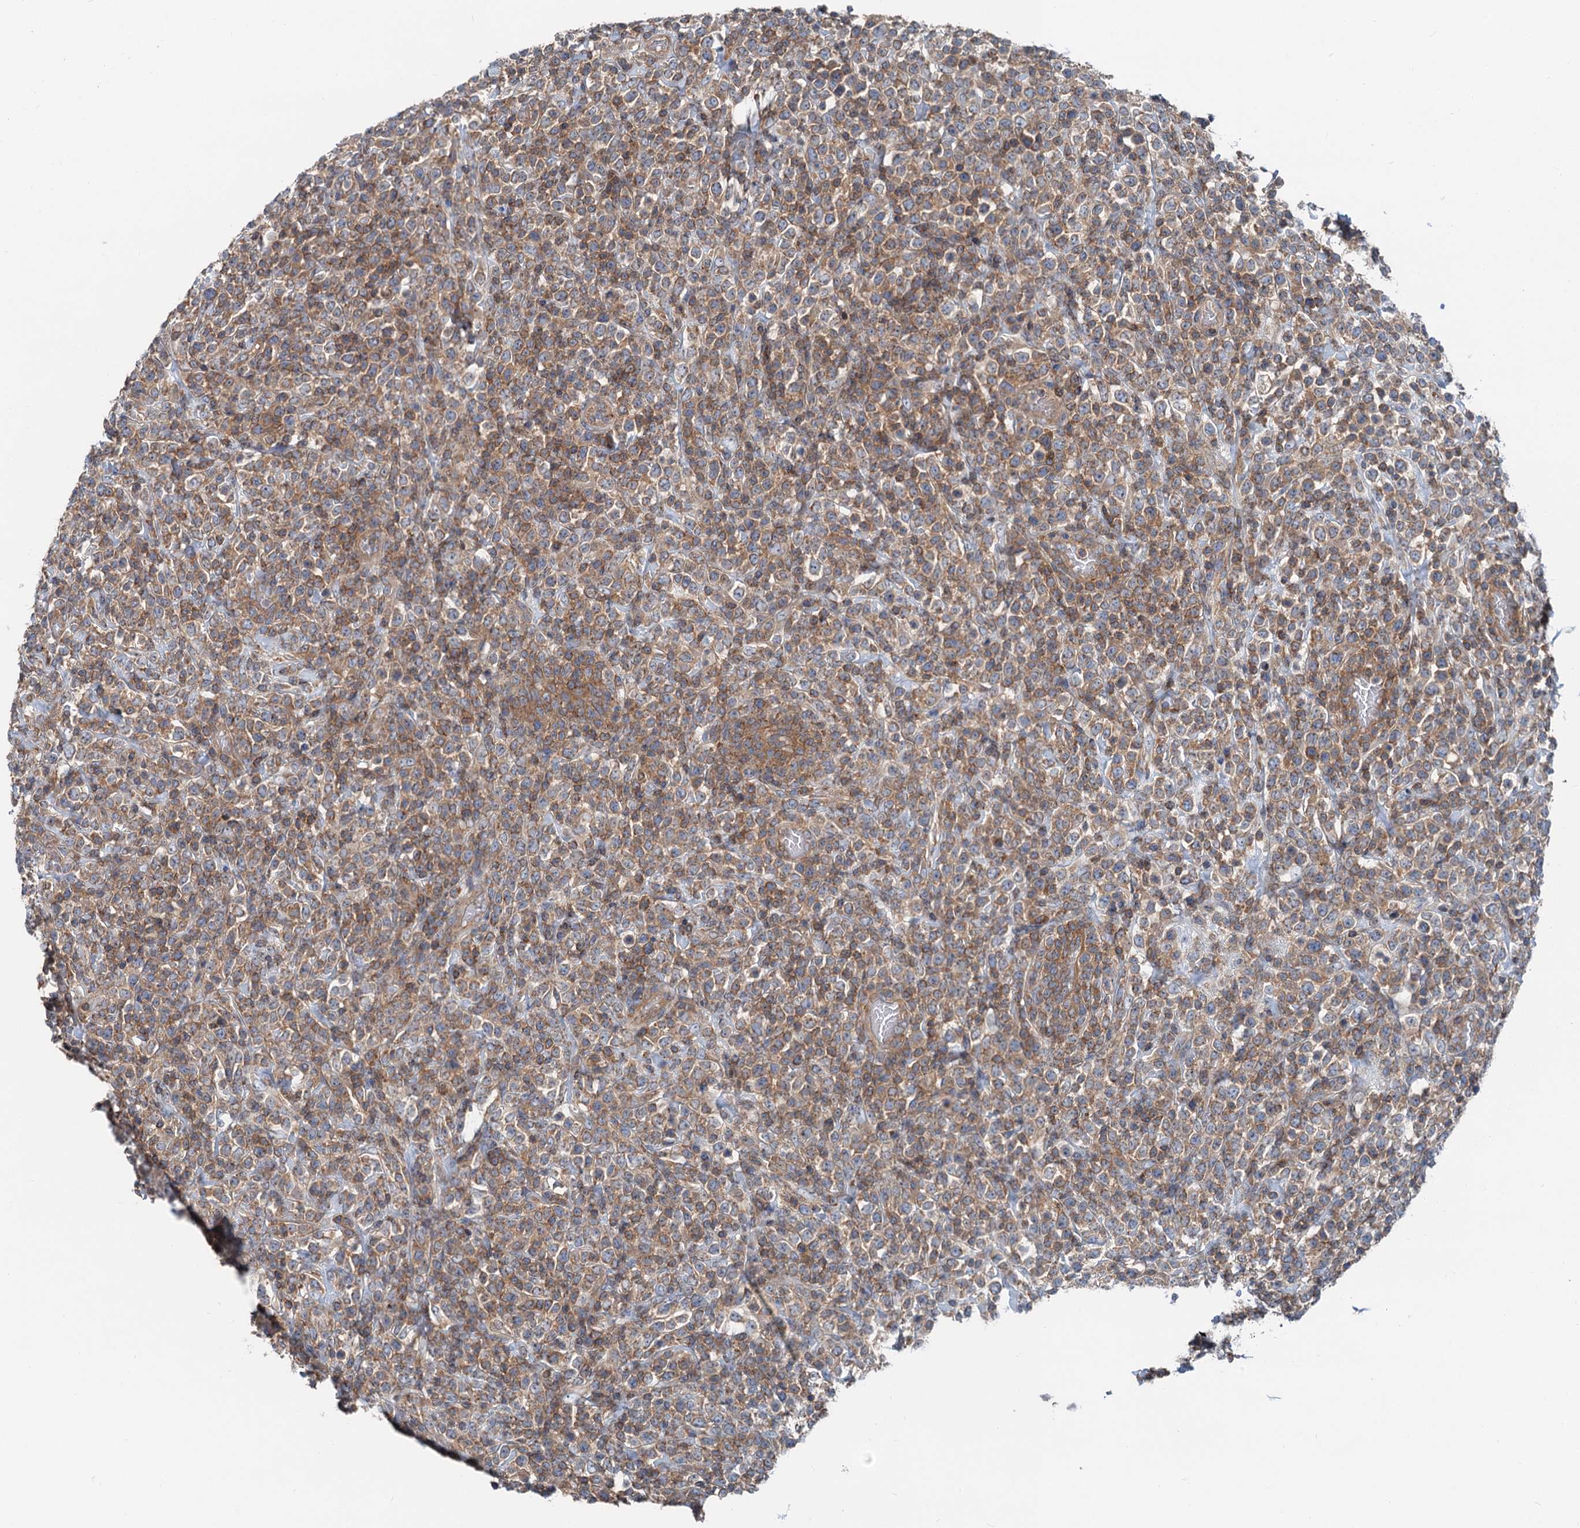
{"staining": {"intensity": "moderate", "quantity": ">75%", "location": "cytoplasmic/membranous"}, "tissue": "lymphoma", "cell_type": "Tumor cells", "image_type": "cancer", "snomed": [{"axis": "morphology", "description": "Malignant lymphoma, non-Hodgkin's type, High grade"}, {"axis": "topography", "description": "Colon"}], "caption": "High-magnification brightfield microscopy of malignant lymphoma, non-Hodgkin's type (high-grade) stained with DAB (3,3'-diaminobenzidine) (brown) and counterstained with hematoxylin (blue). tumor cells exhibit moderate cytoplasmic/membranous positivity is identified in about>75% of cells.", "gene": "ANKRD26", "patient": {"sex": "female", "age": 53}}